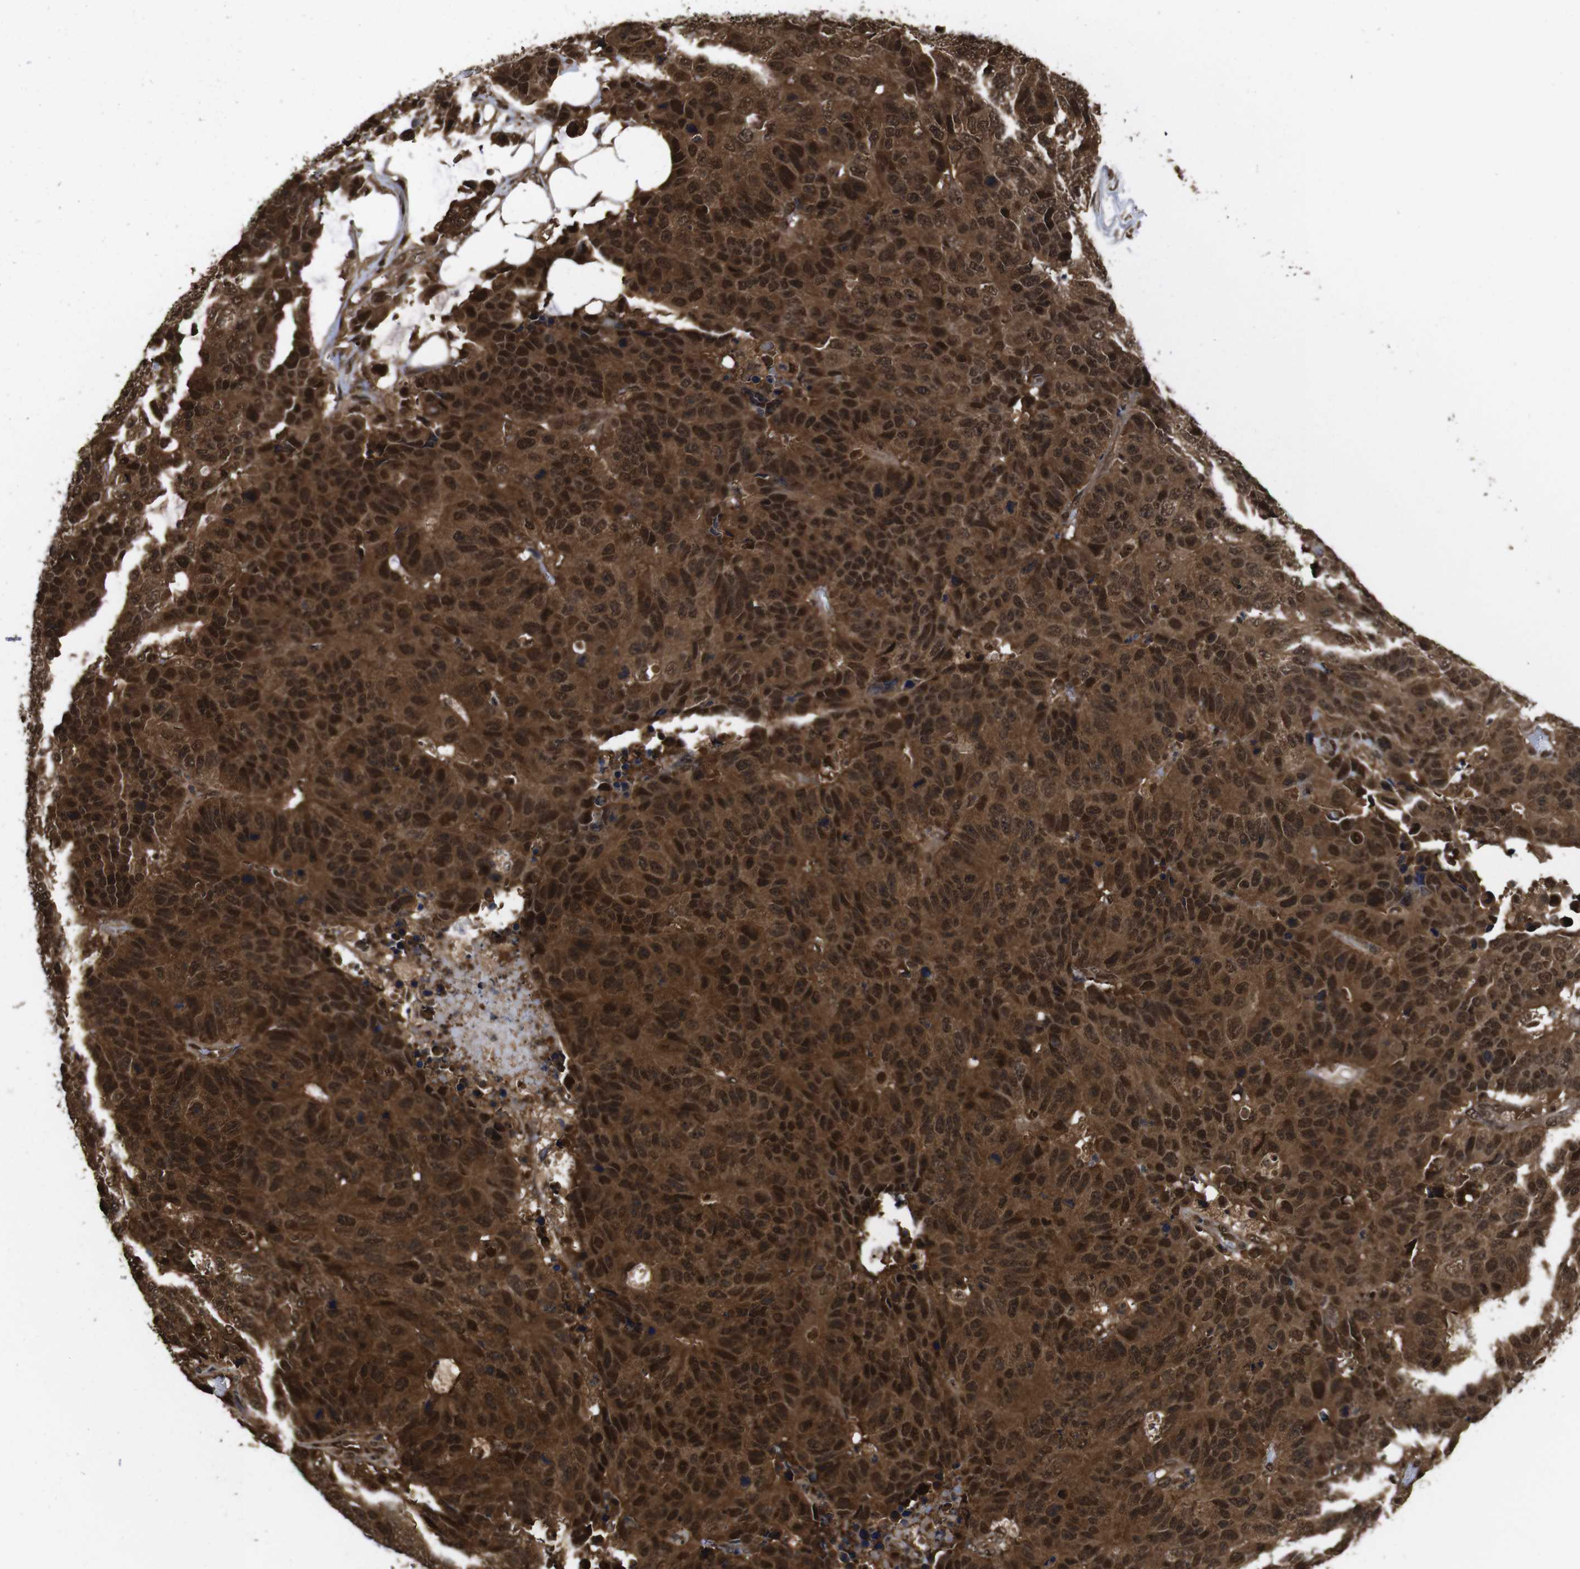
{"staining": {"intensity": "strong", "quantity": ">75%", "location": "cytoplasmic/membranous,nuclear"}, "tissue": "colorectal cancer", "cell_type": "Tumor cells", "image_type": "cancer", "snomed": [{"axis": "morphology", "description": "Adenocarcinoma, NOS"}, {"axis": "topography", "description": "Colon"}], "caption": "Colorectal adenocarcinoma tissue demonstrates strong cytoplasmic/membranous and nuclear staining in about >75% of tumor cells", "gene": "VCP", "patient": {"sex": "female", "age": 86}}